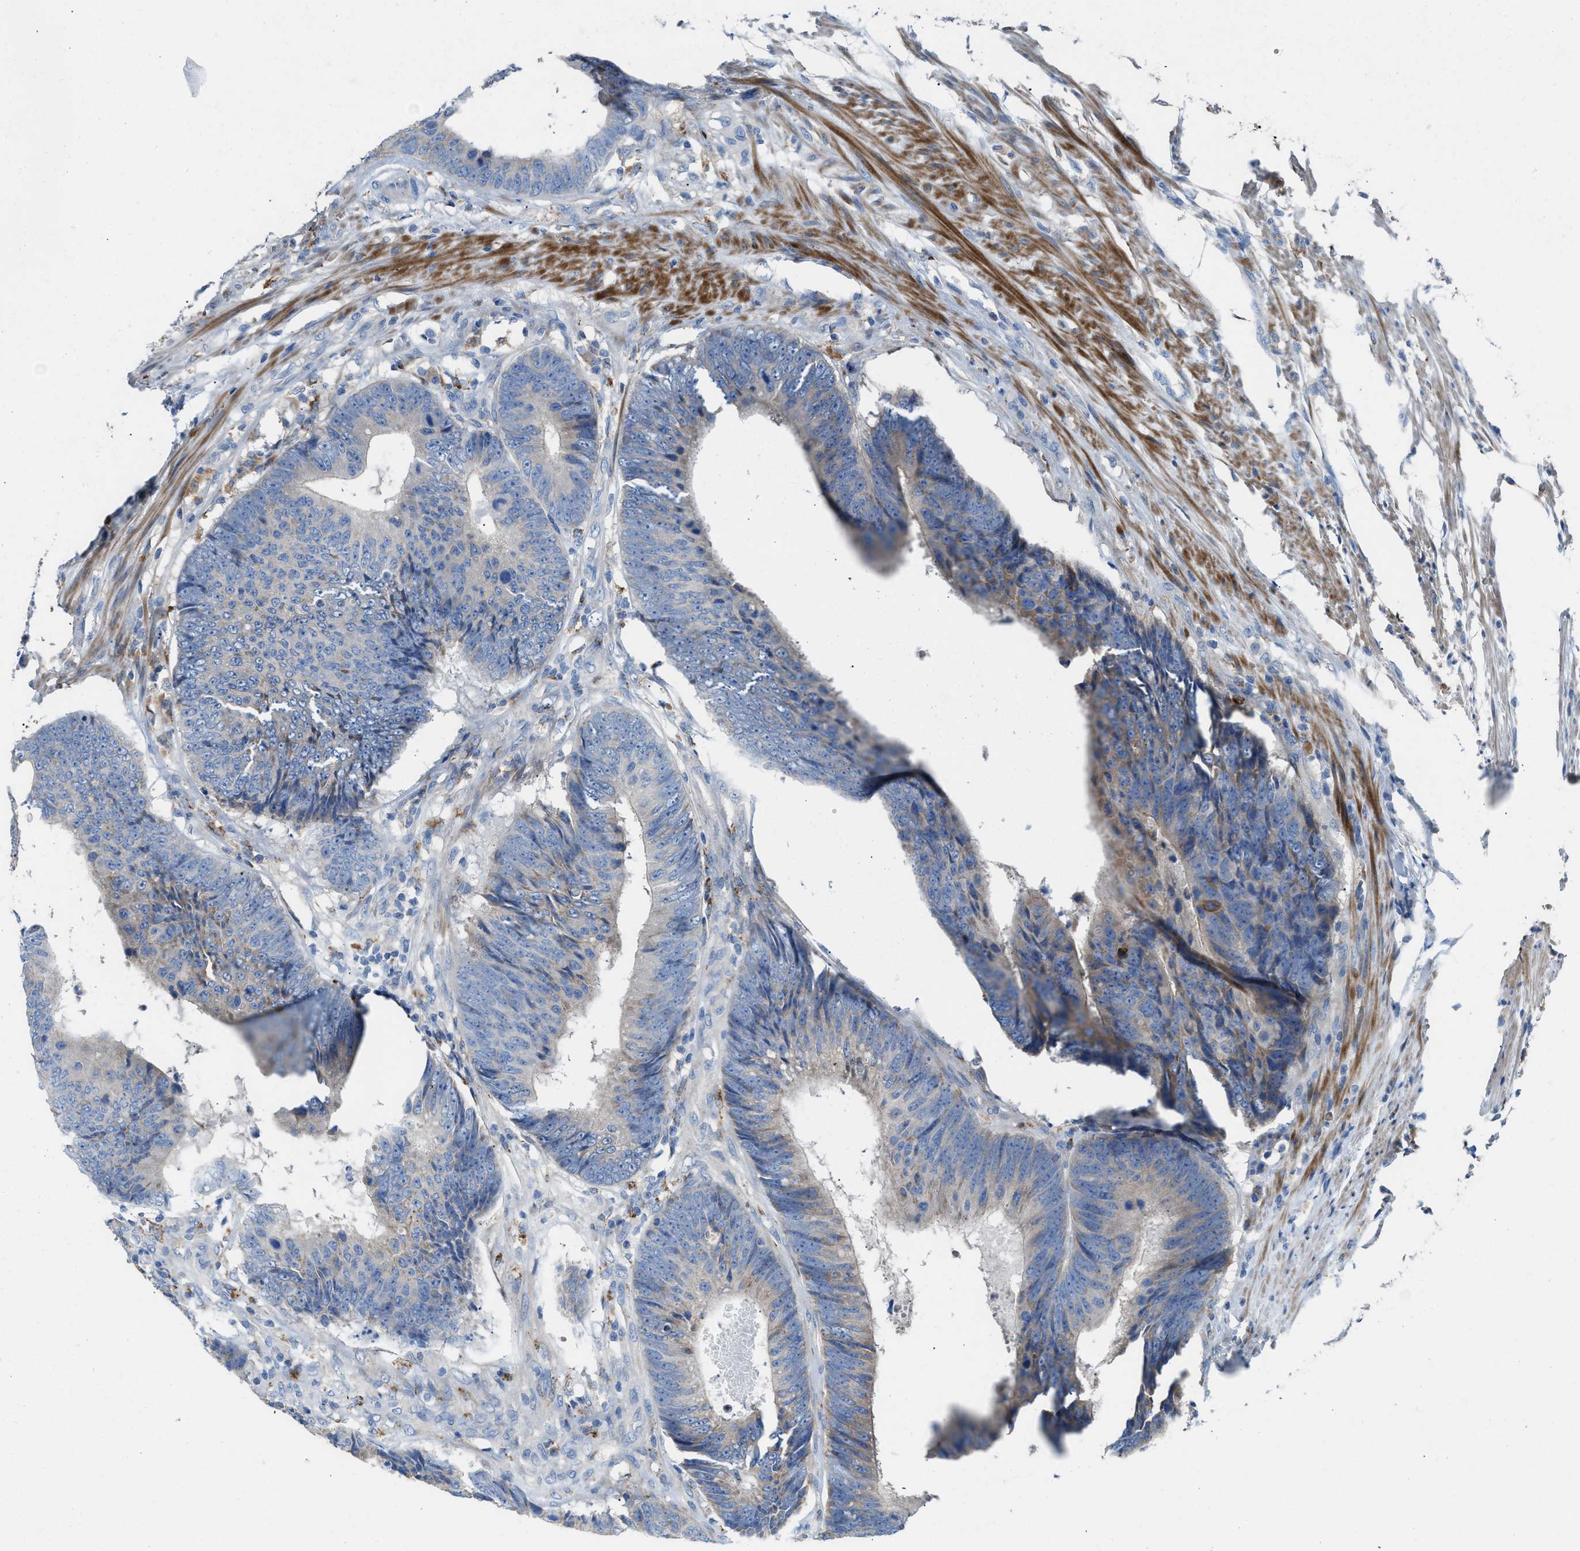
{"staining": {"intensity": "negative", "quantity": "none", "location": "none"}, "tissue": "colorectal cancer", "cell_type": "Tumor cells", "image_type": "cancer", "snomed": [{"axis": "morphology", "description": "Adenocarcinoma, NOS"}, {"axis": "topography", "description": "Colon"}], "caption": "IHC of adenocarcinoma (colorectal) shows no staining in tumor cells. (DAB immunohistochemistry, high magnification).", "gene": "AOAH", "patient": {"sex": "male", "age": 56}}